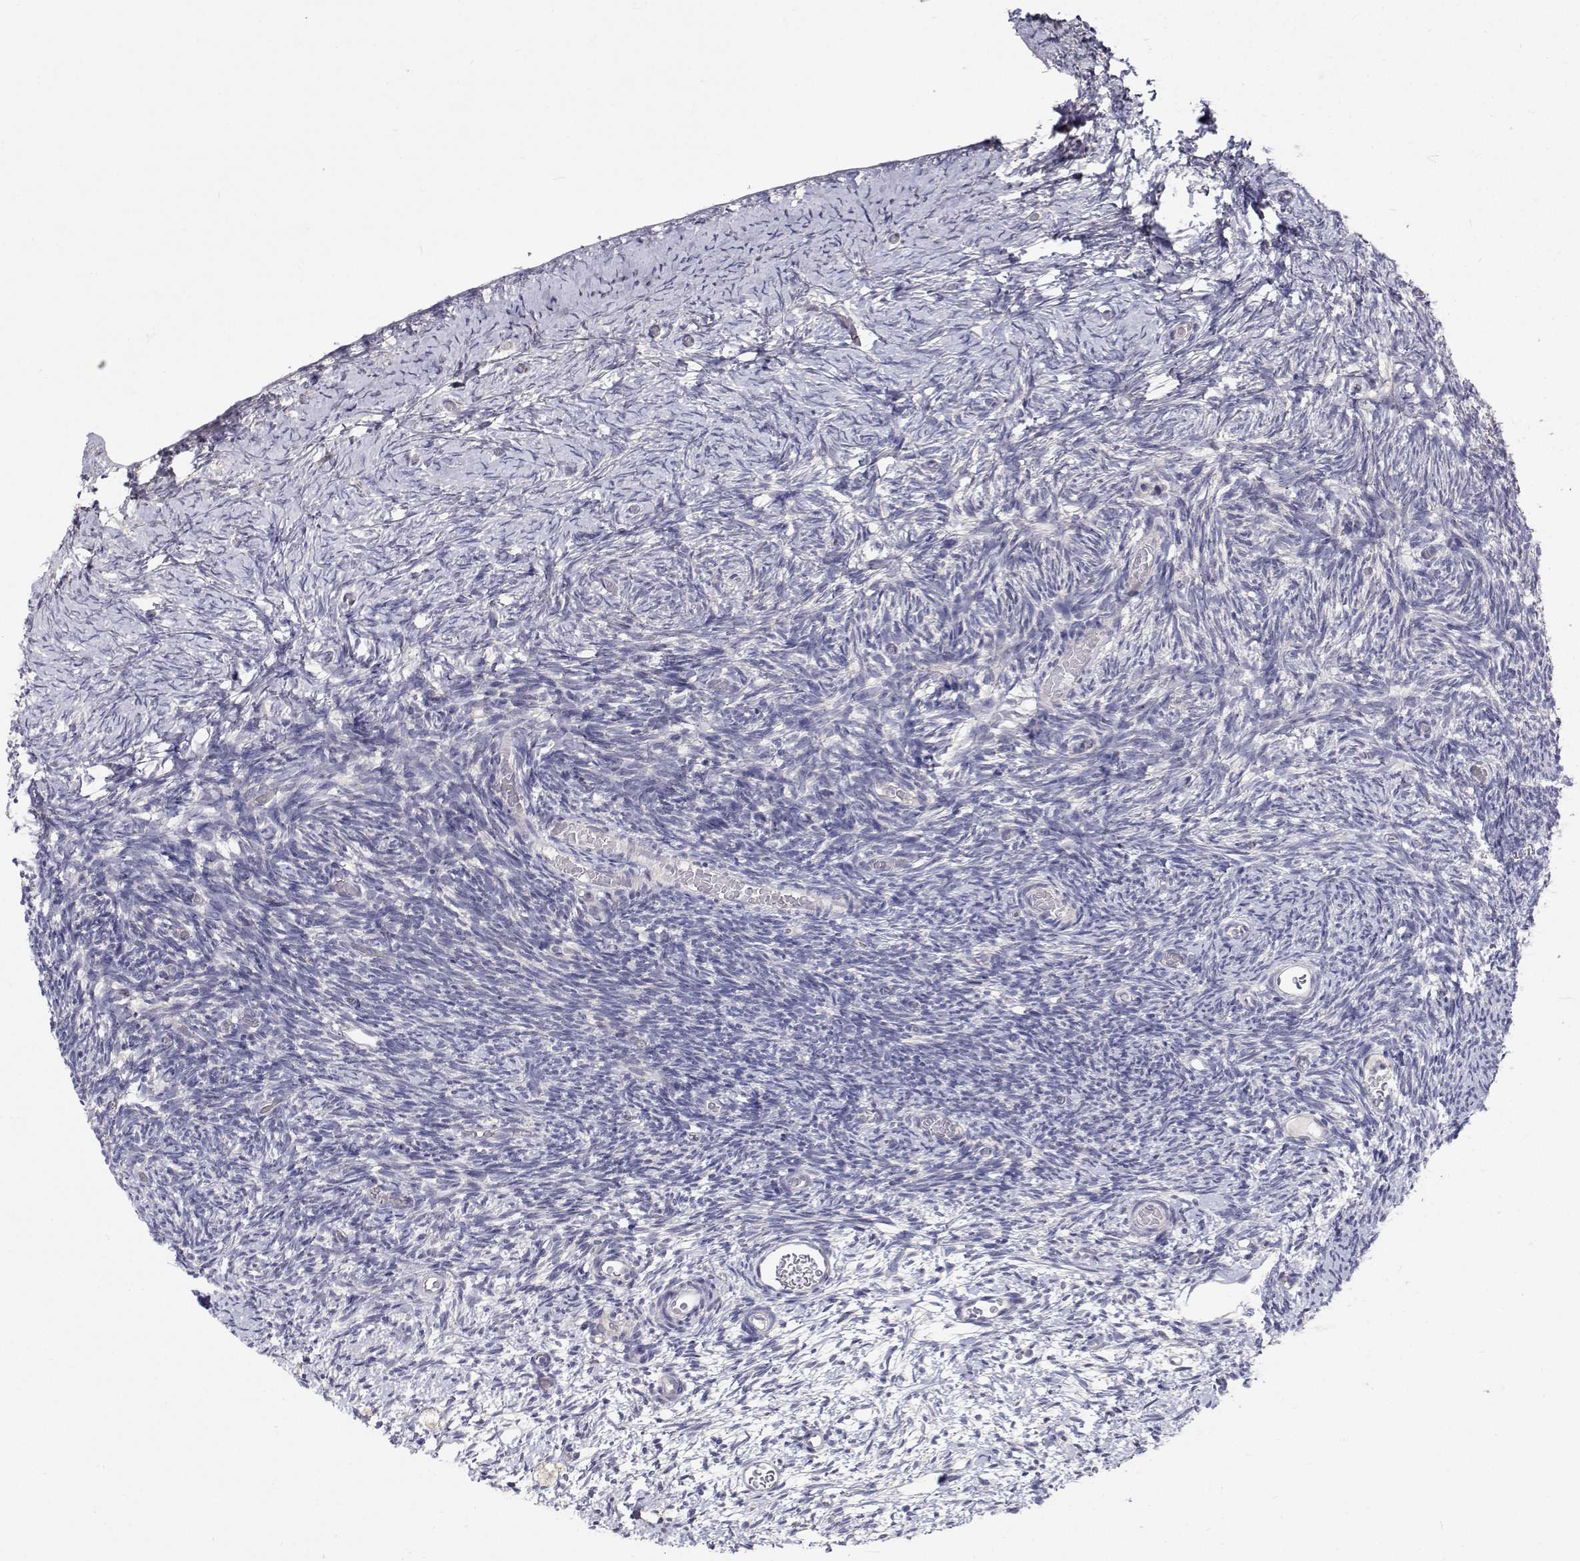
{"staining": {"intensity": "weak", "quantity": "25%-75%", "location": "cytoplasmic/membranous"}, "tissue": "ovary", "cell_type": "Follicle cells", "image_type": "normal", "snomed": [{"axis": "morphology", "description": "Normal tissue, NOS"}, {"axis": "topography", "description": "Ovary"}], "caption": "A micrograph of ovary stained for a protein demonstrates weak cytoplasmic/membranous brown staining in follicle cells.", "gene": "MYPN", "patient": {"sex": "female", "age": 39}}